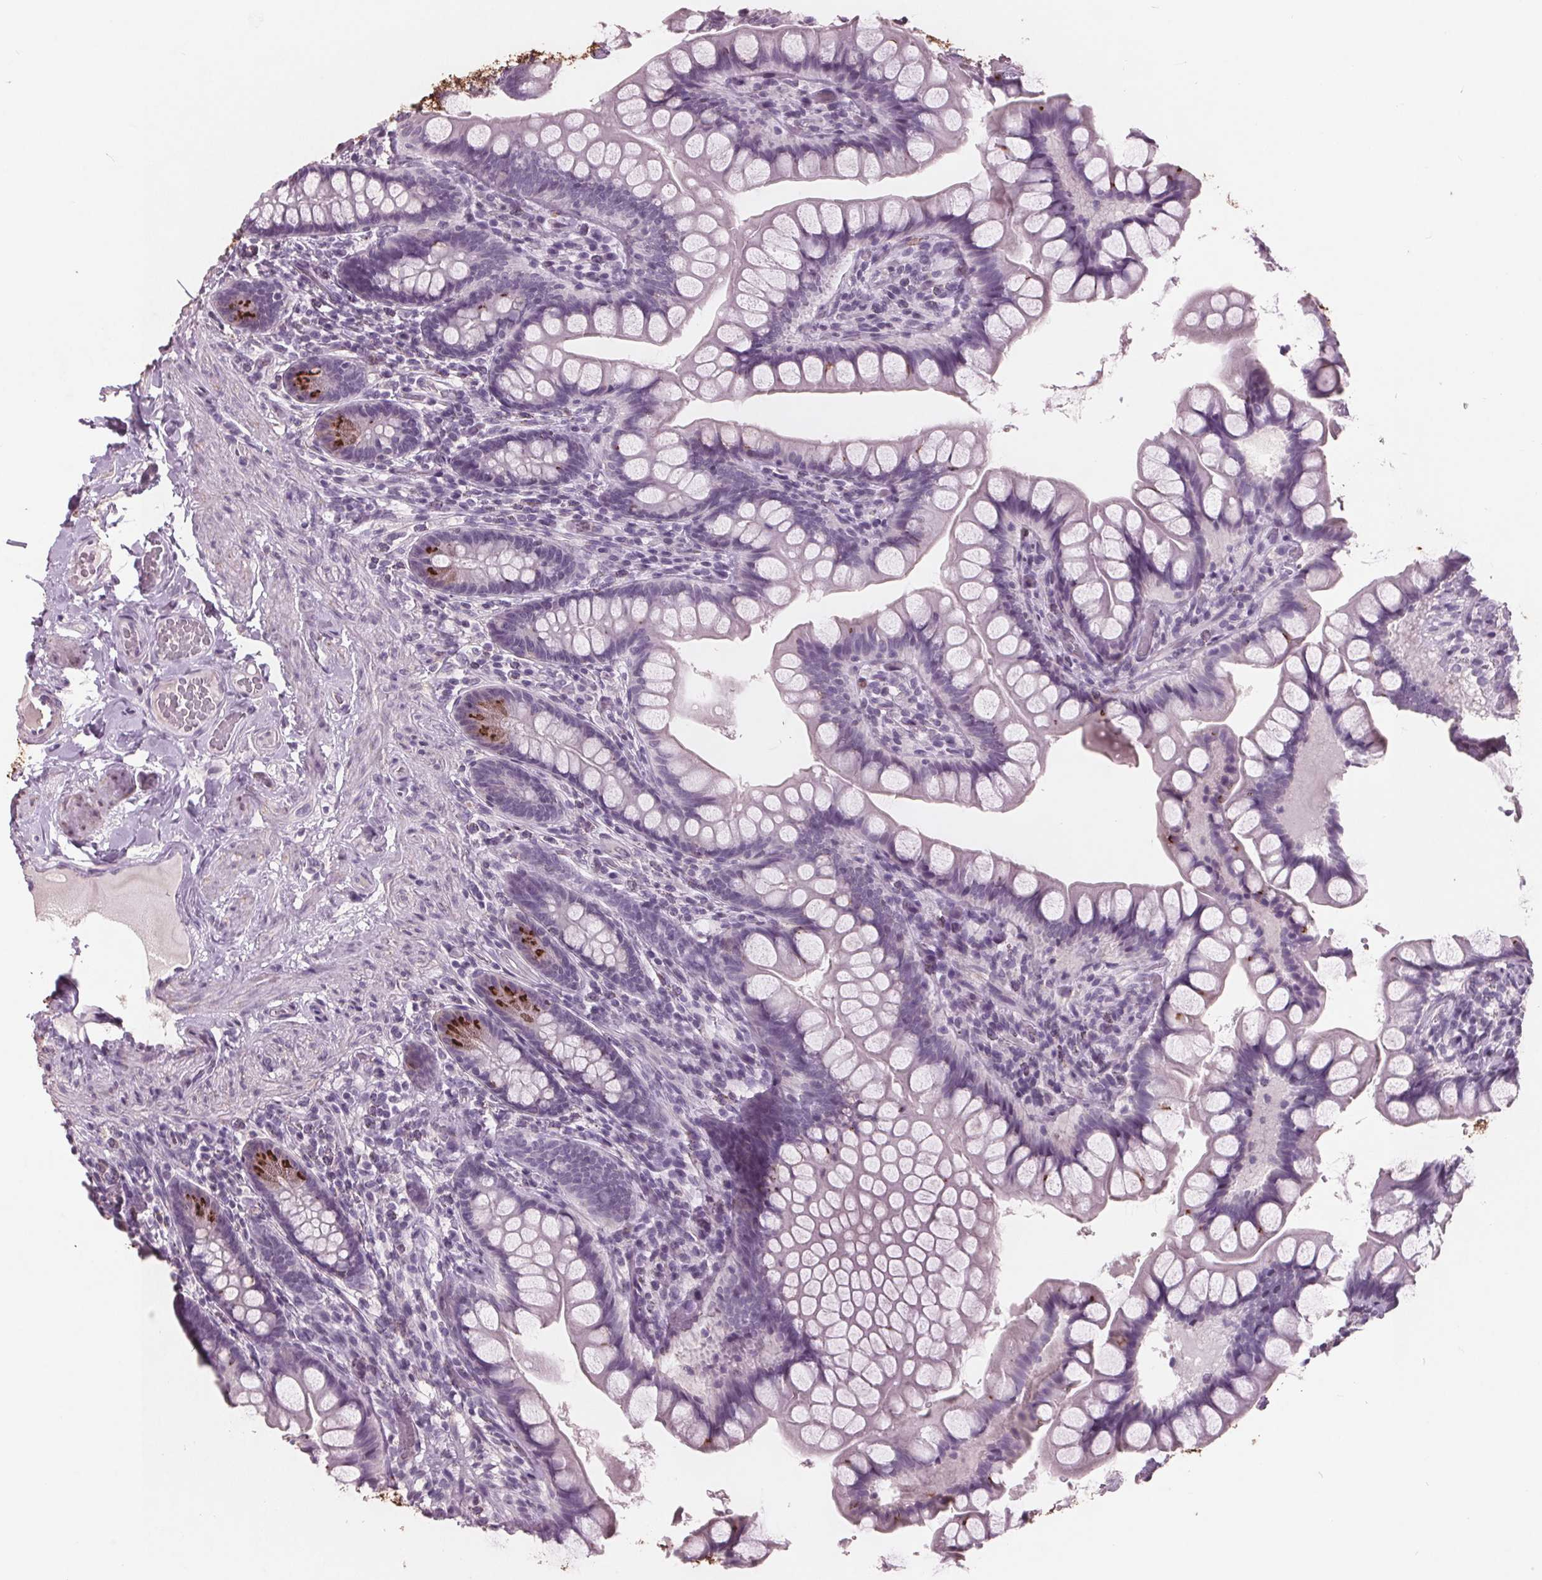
{"staining": {"intensity": "strong", "quantity": "25%-75%", "location": "cytoplasmic/membranous"}, "tissue": "small intestine", "cell_type": "Glandular cells", "image_type": "normal", "snomed": [{"axis": "morphology", "description": "Normal tissue, NOS"}, {"axis": "topography", "description": "Small intestine"}], "caption": "Immunohistochemistry (IHC) of unremarkable human small intestine displays high levels of strong cytoplasmic/membranous staining in about 25%-75% of glandular cells. The staining is performed using DAB brown chromogen to label protein expression. The nuclei are counter-stained blue using hematoxylin.", "gene": "PTPN14", "patient": {"sex": "male", "age": 70}}